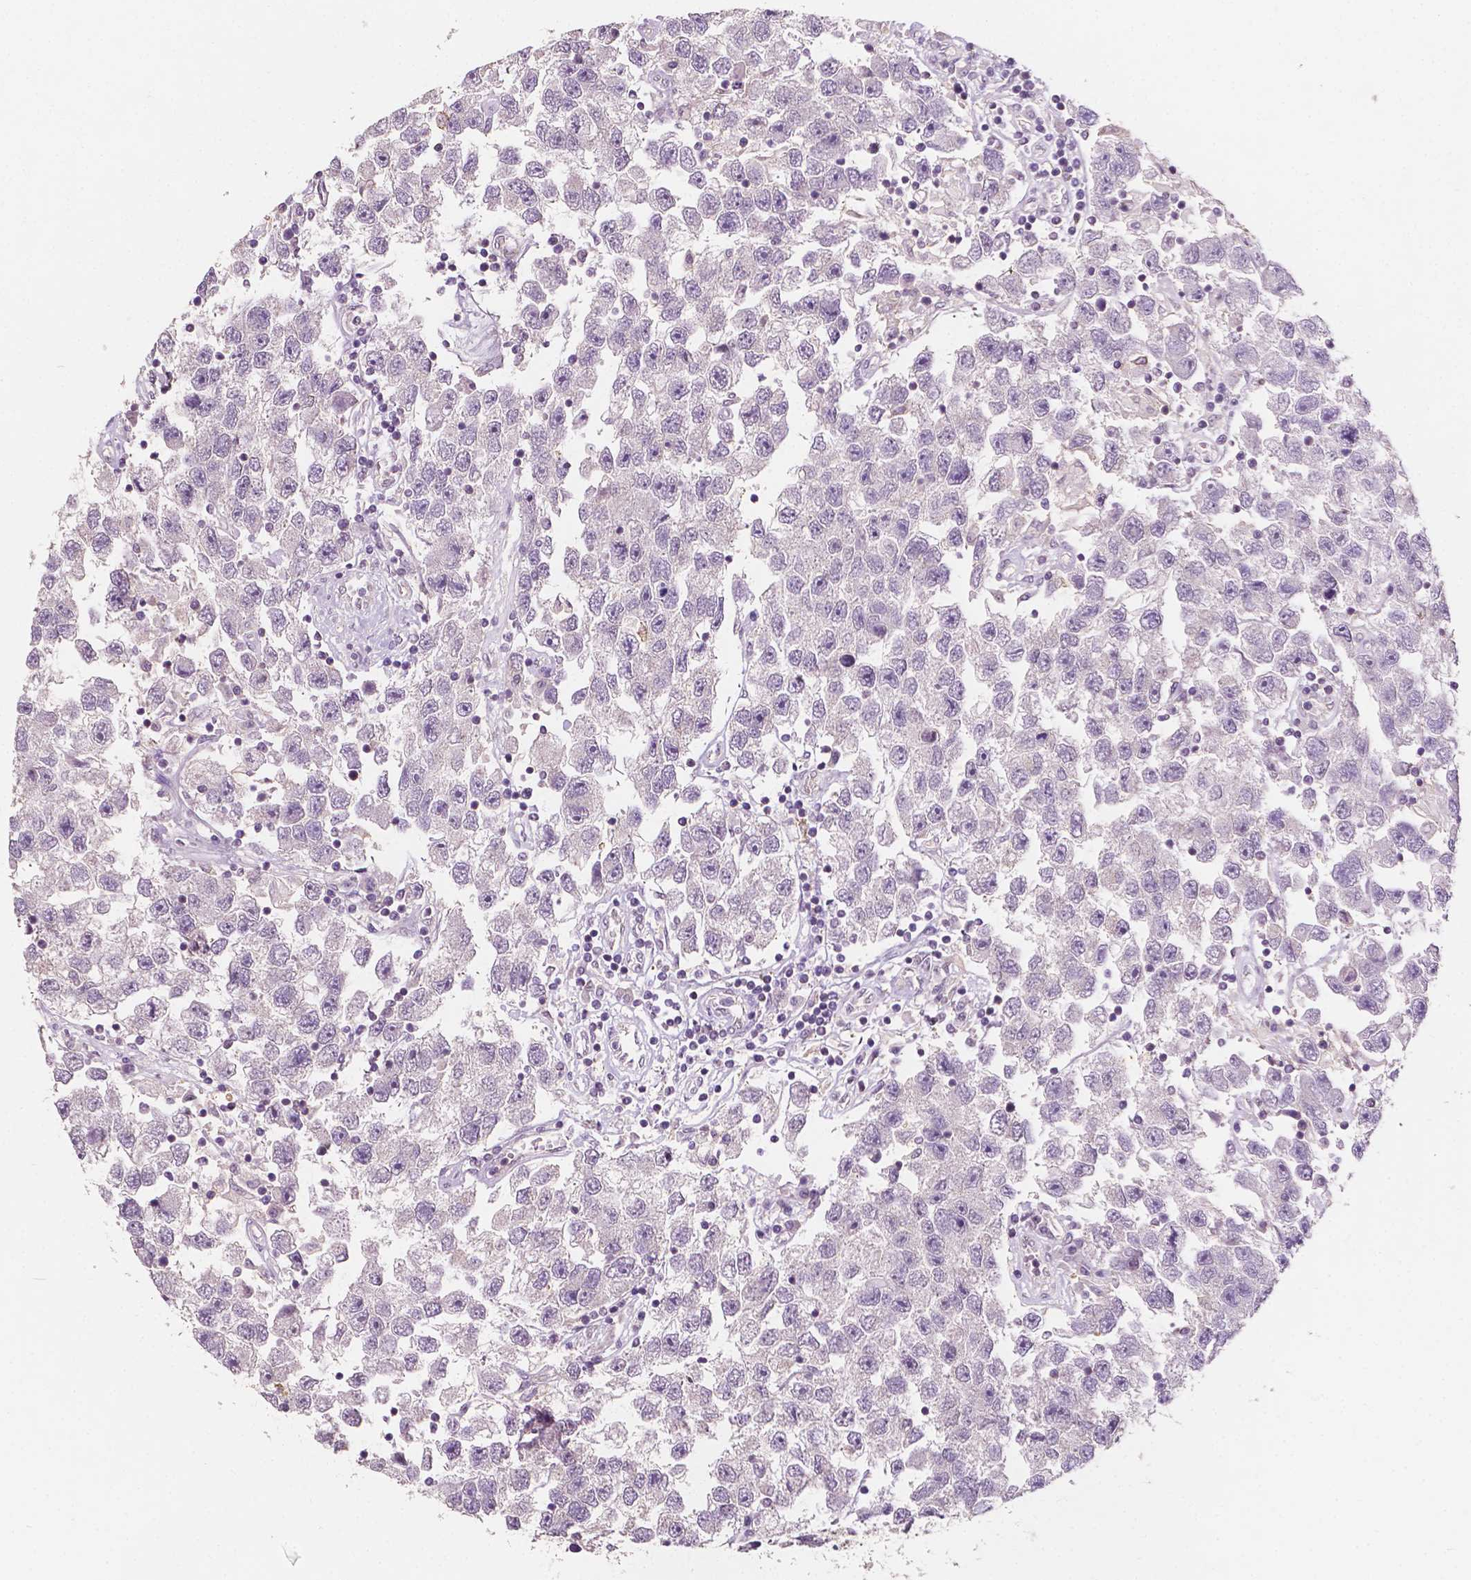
{"staining": {"intensity": "negative", "quantity": "none", "location": "none"}, "tissue": "testis cancer", "cell_type": "Tumor cells", "image_type": "cancer", "snomed": [{"axis": "morphology", "description": "Seminoma, NOS"}, {"axis": "topography", "description": "Testis"}], "caption": "High power microscopy image of an immunohistochemistry (IHC) micrograph of seminoma (testis), revealing no significant expression in tumor cells.", "gene": "EBAG9", "patient": {"sex": "male", "age": 26}}